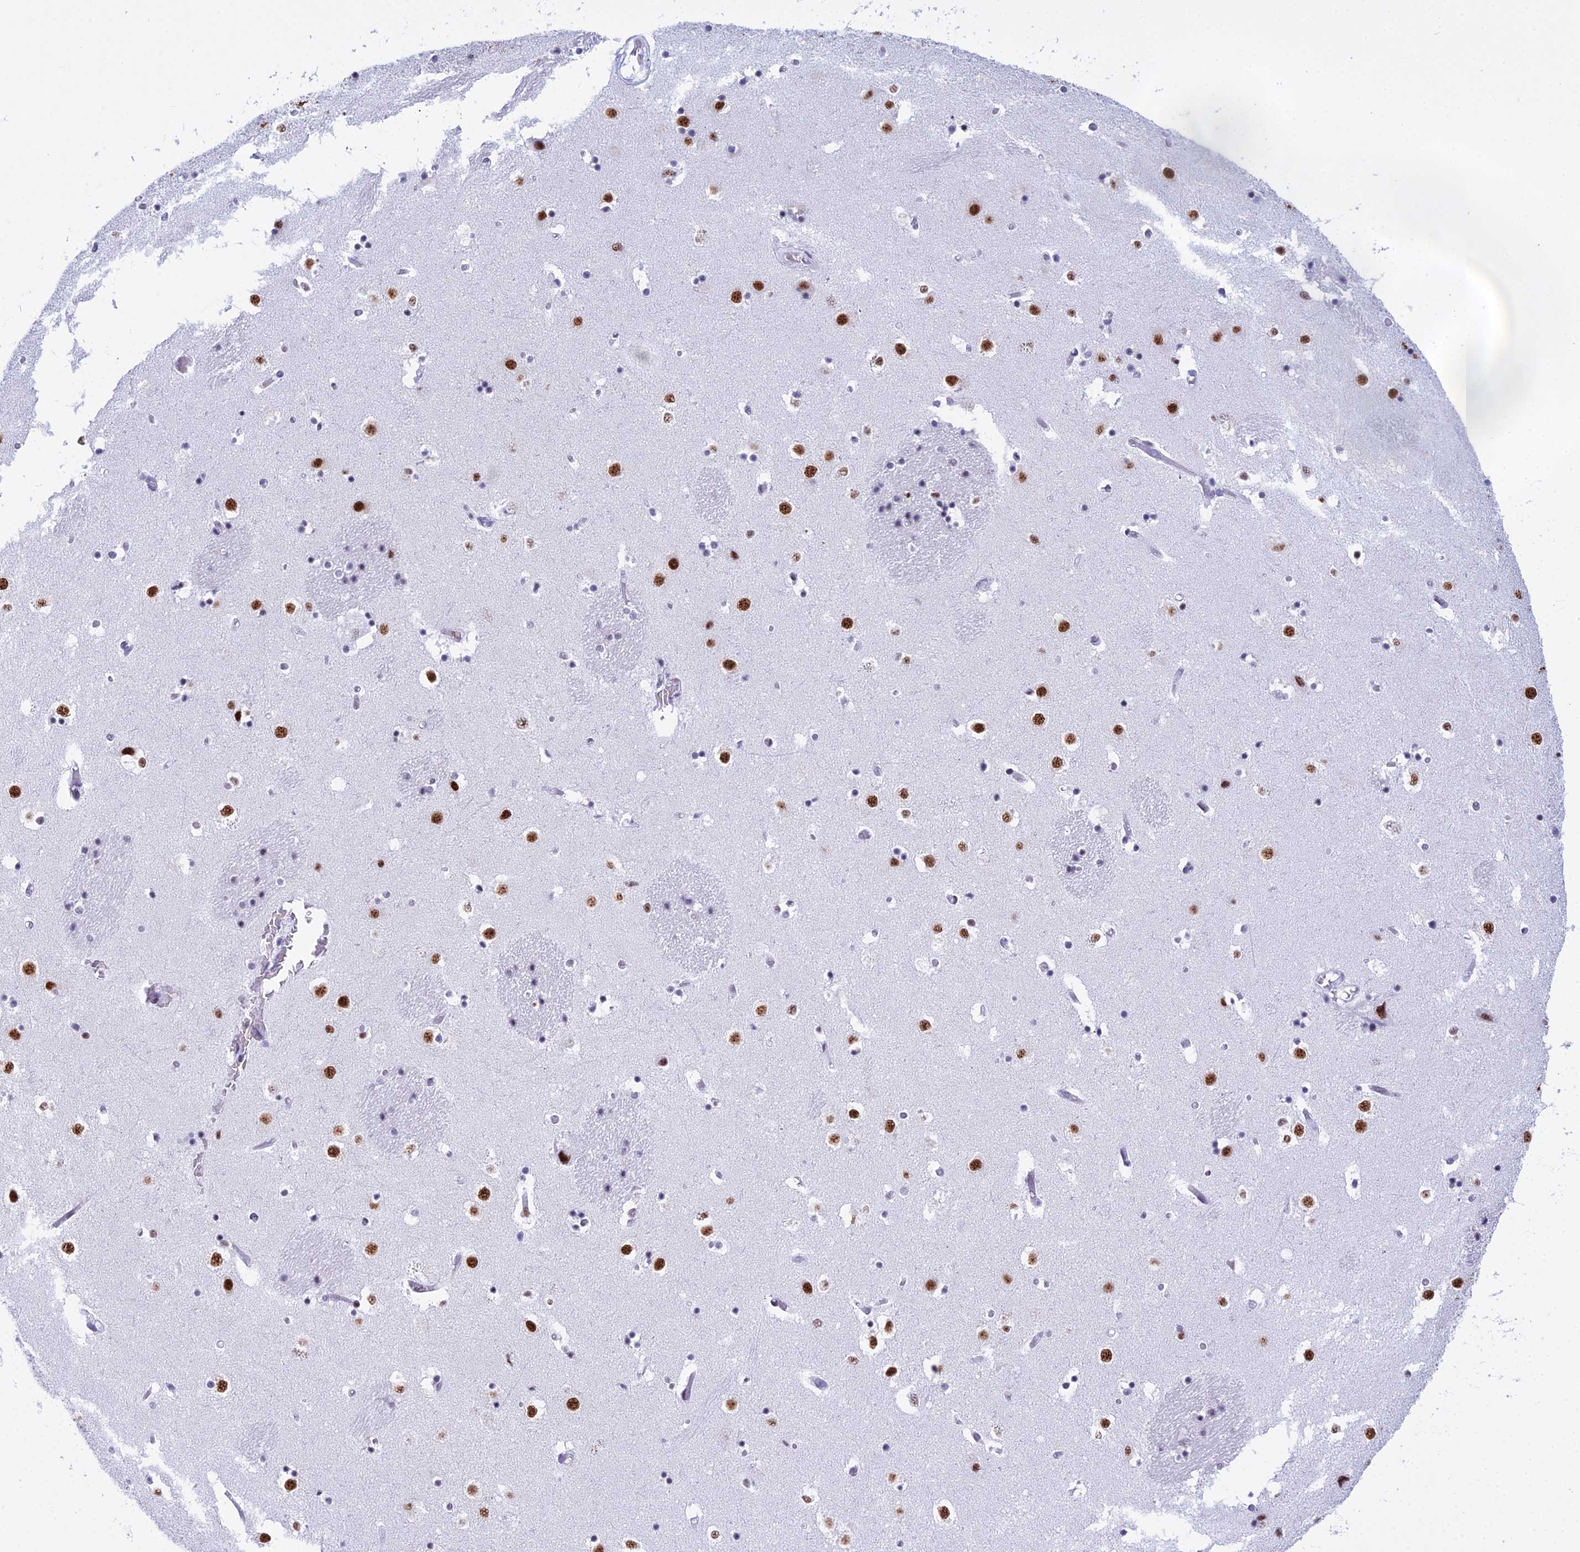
{"staining": {"intensity": "strong", "quantity": "25%-75%", "location": "nuclear"}, "tissue": "caudate", "cell_type": "Glial cells", "image_type": "normal", "snomed": [{"axis": "morphology", "description": "Normal tissue, NOS"}, {"axis": "topography", "description": "Lateral ventricle wall"}], "caption": "Glial cells display strong nuclear positivity in approximately 25%-75% of cells in normal caudate.", "gene": "RNPS1", "patient": {"sex": "female", "age": 52}}